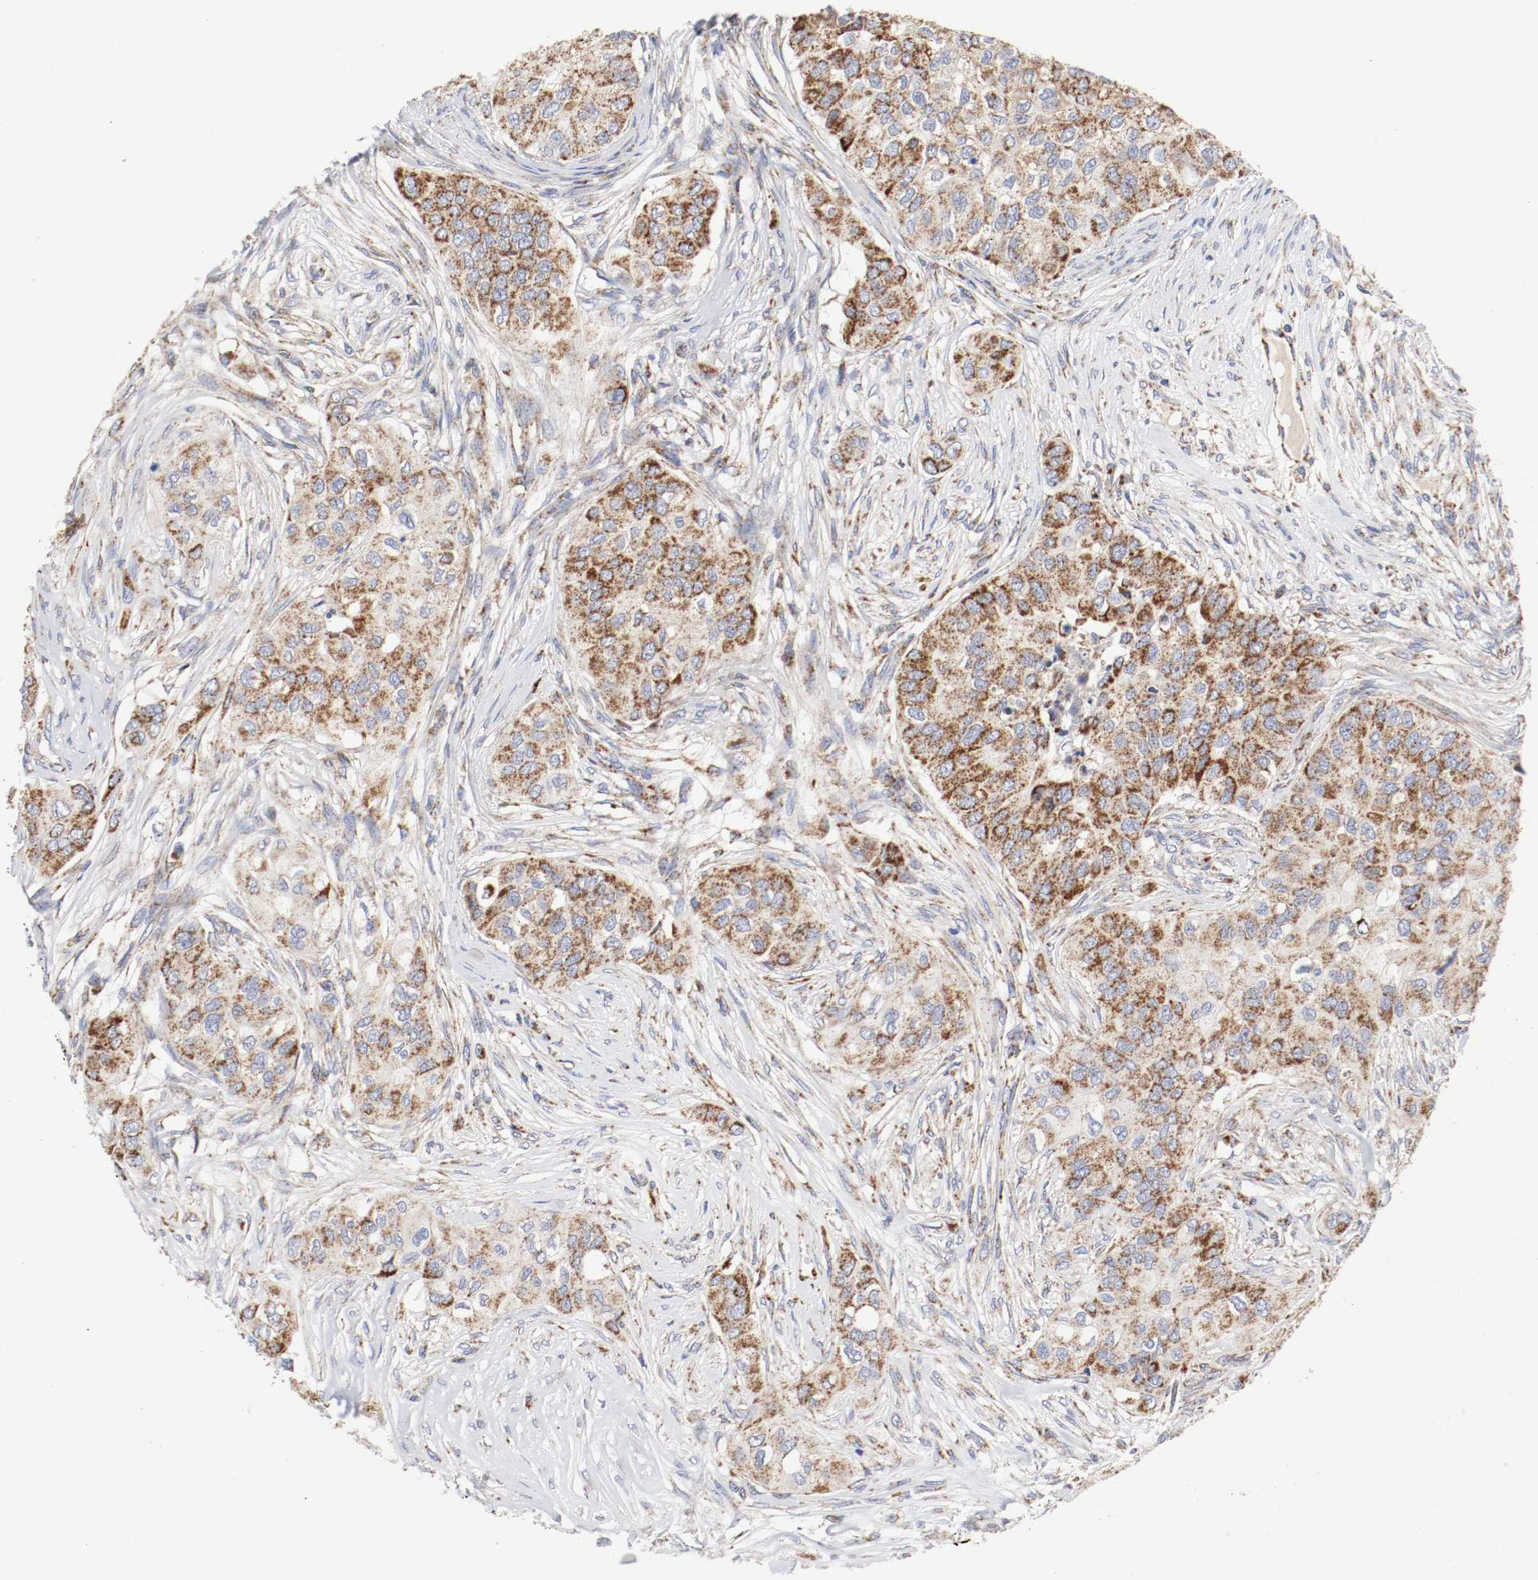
{"staining": {"intensity": "strong", "quantity": ">75%", "location": "cytoplasmic/membranous"}, "tissue": "breast cancer", "cell_type": "Tumor cells", "image_type": "cancer", "snomed": [{"axis": "morphology", "description": "Normal tissue, NOS"}, {"axis": "morphology", "description": "Duct carcinoma"}, {"axis": "topography", "description": "Breast"}], "caption": "Immunohistochemistry (IHC) of human breast cancer displays high levels of strong cytoplasmic/membranous positivity in about >75% of tumor cells. Immunohistochemistry stains the protein in brown and the nuclei are stained blue.", "gene": "AFG3L2", "patient": {"sex": "female", "age": 49}}